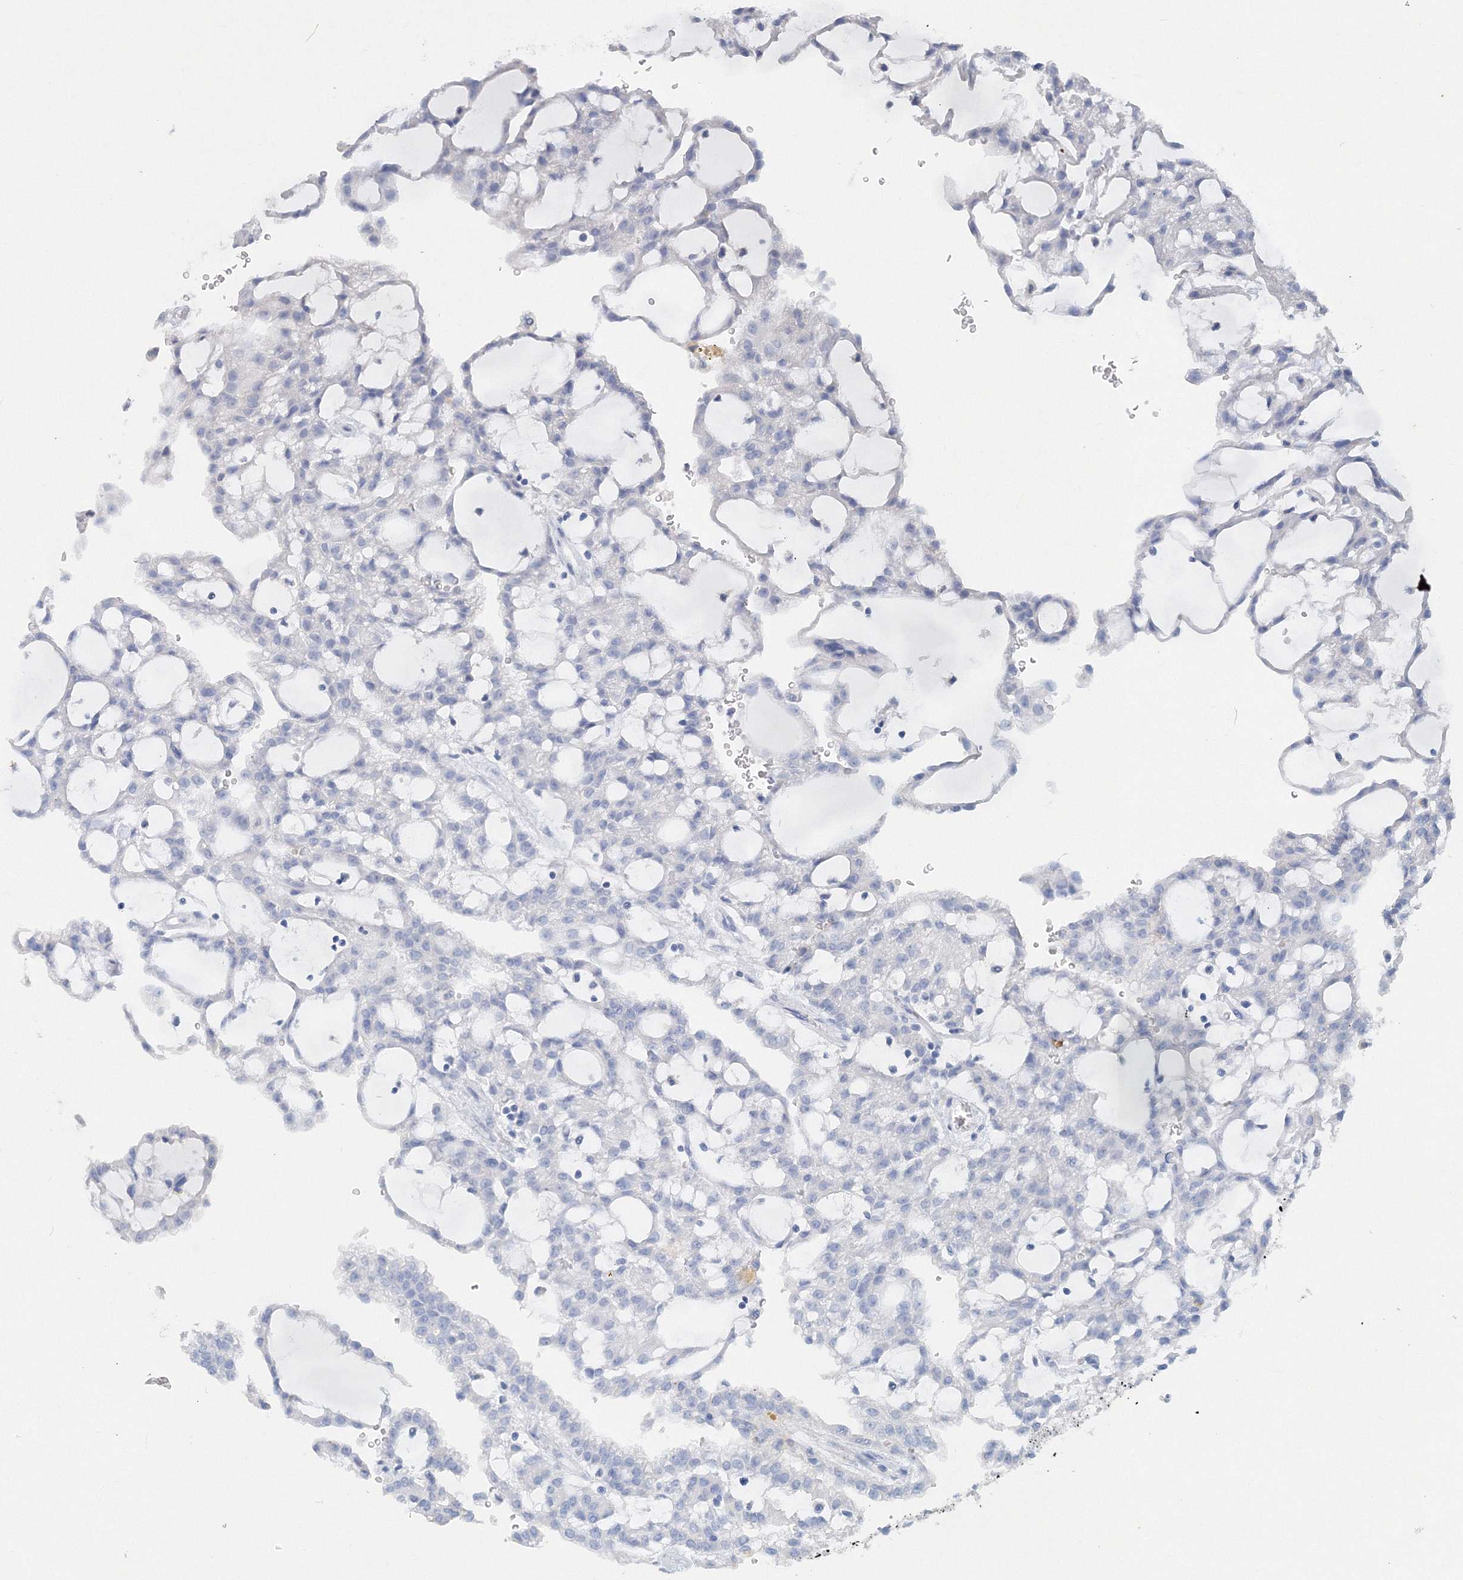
{"staining": {"intensity": "negative", "quantity": "none", "location": "none"}, "tissue": "renal cancer", "cell_type": "Tumor cells", "image_type": "cancer", "snomed": [{"axis": "morphology", "description": "Adenocarcinoma, NOS"}, {"axis": "topography", "description": "Kidney"}], "caption": "IHC of human renal cancer exhibits no staining in tumor cells.", "gene": "OSBPL6", "patient": {"sex": "male", "age": 63}}